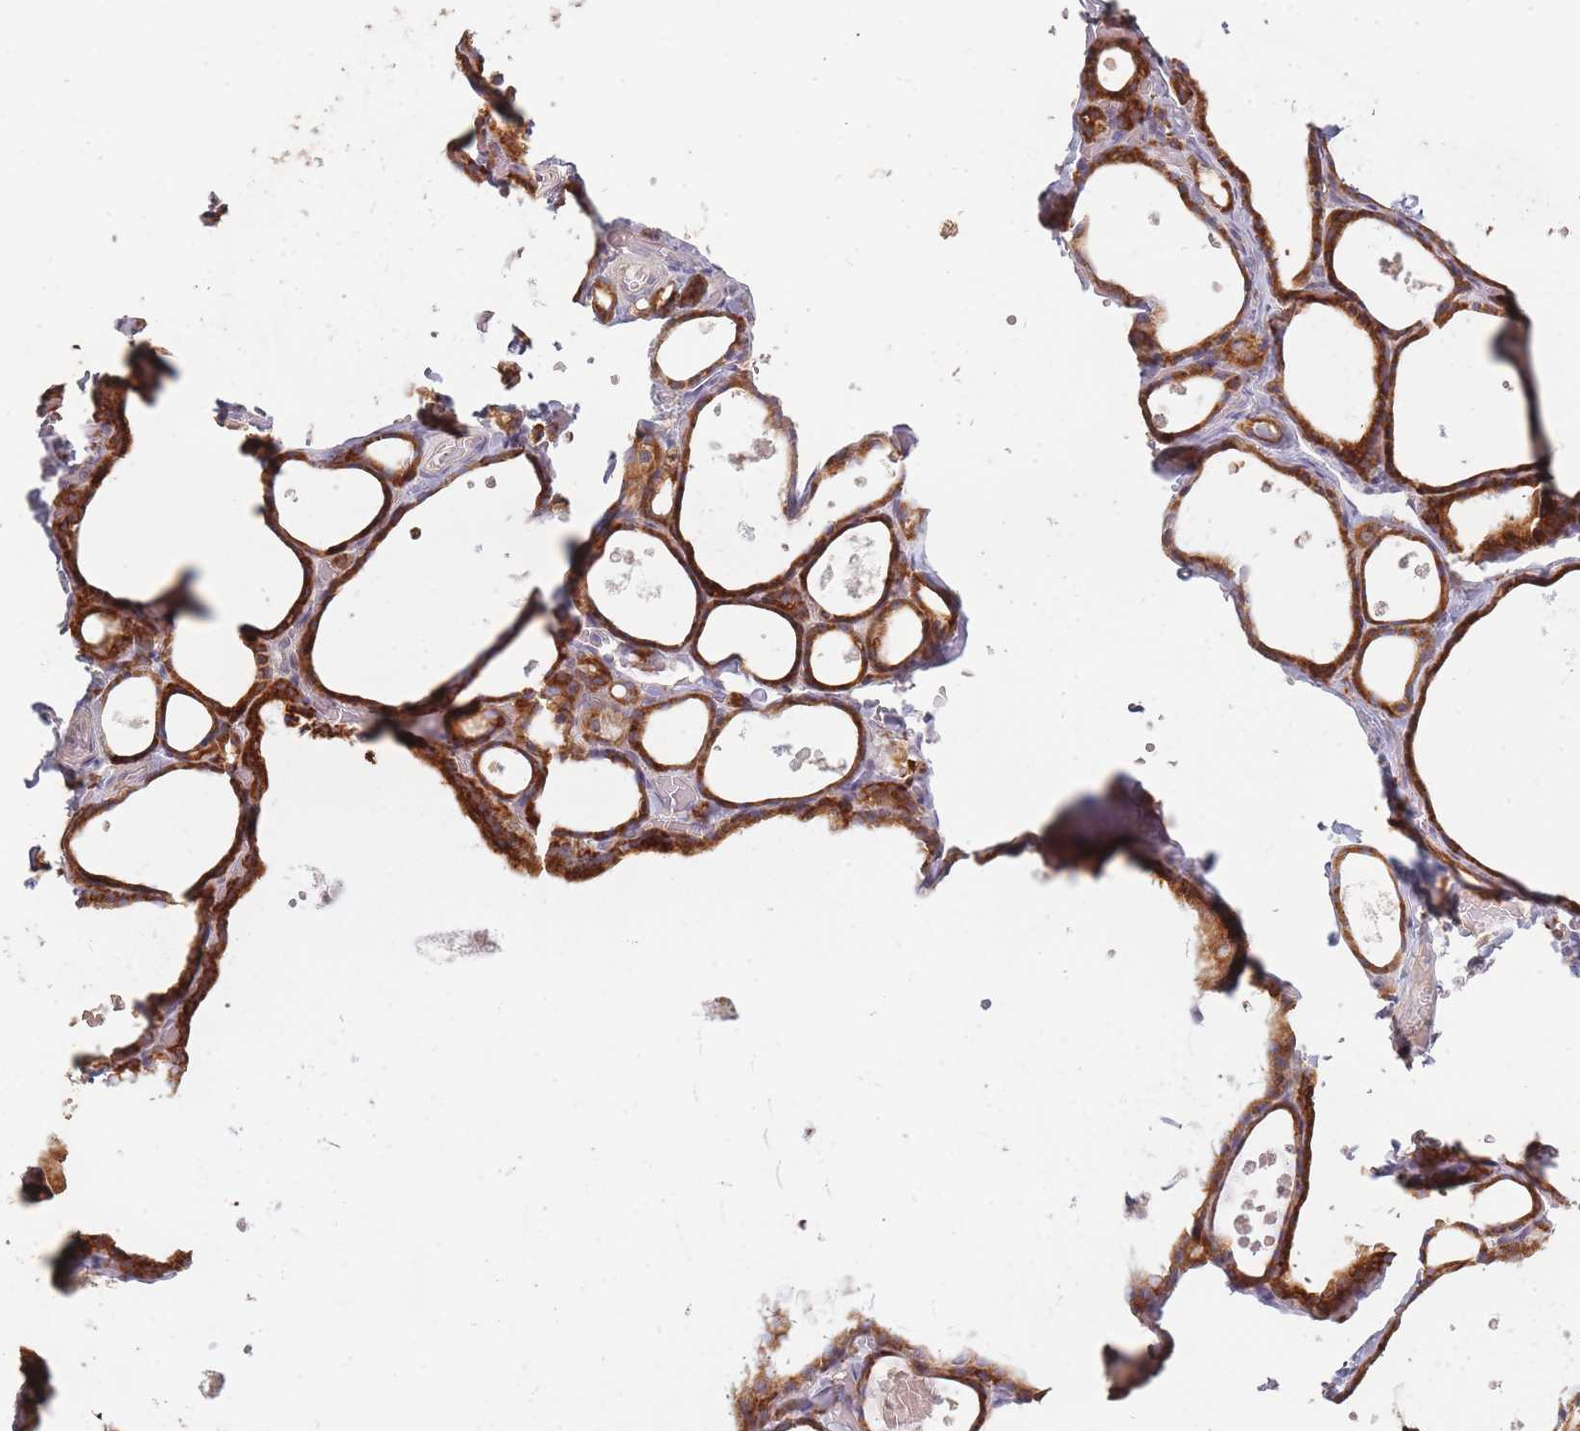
{"staining": {"intensity": "strong", "quantity": ">75%", "location": "cytoplasmic/membranous"}, "tissue": "thyroid gland", "cell_type": "Glandular cells", "image_type": "normal", "snomed": [{"axis": "morphology", "description": "Normal tissue, NOS"}, {"axis": "topography", "description": "Thyroid gland"}], "caption": "The histopathology image exhibits immunohistochemical staining of normal thyroid gland. There is strong cytoplasmic/membranous expression is present in approximately >75% of glandular cells. (brown staining indicates protein expression, while blue staining denotes nuclei).", "gene": "SMIM14", "patient": {"sex": "male", "age": 56}}